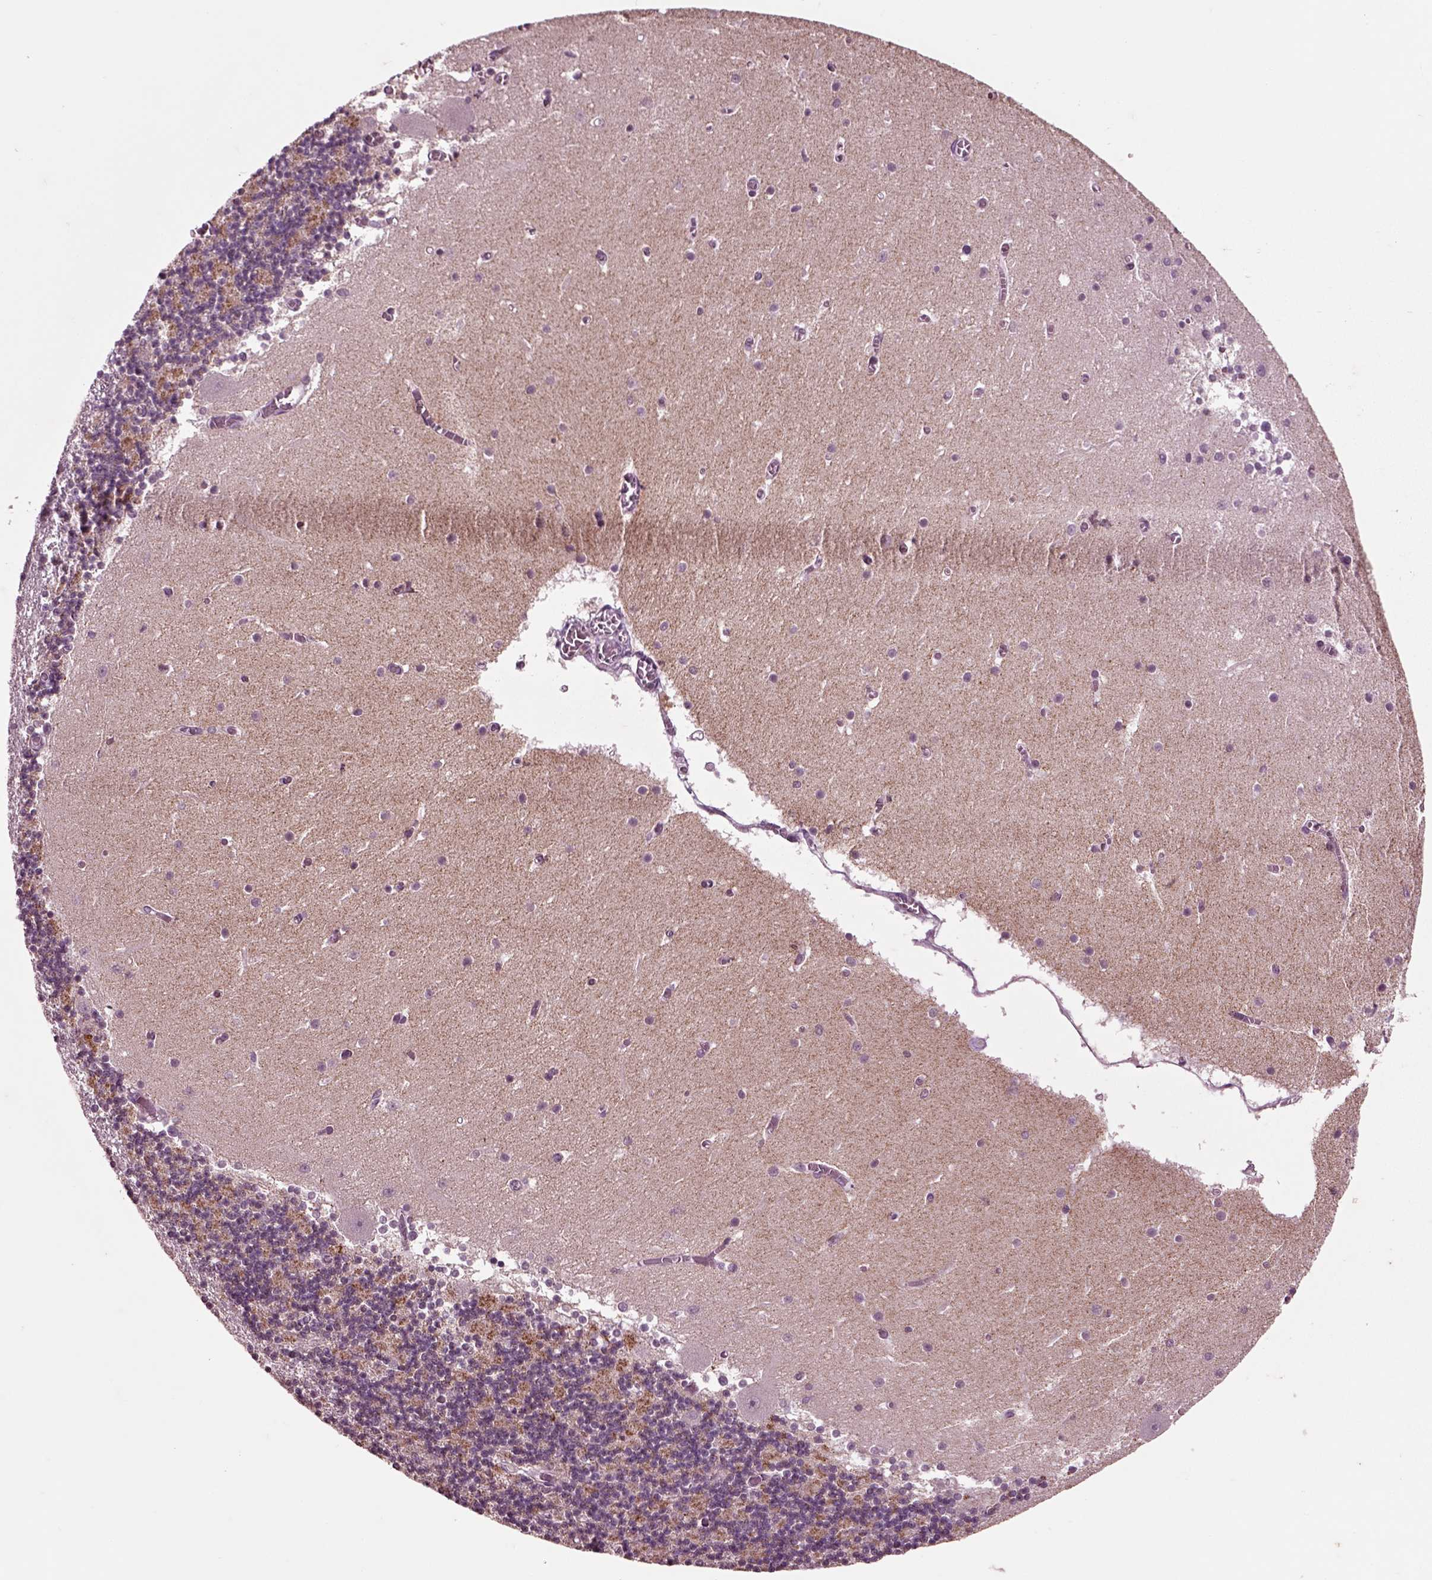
{"staining": {"intensity": "negative", "quantity": "none", "location": "none"}, "tissue": "cerebellum", "cell_type": "Cells in granular layer", "image_type": "normal", "snomed": [{"axis": "morphology", "description": "Normal tissue, NOS"}, {"axis": "topography", "description": "Cerebellum"}], "caption": "This is an IHC image of unremarkable cerebellum. There is no positivity in cells in granular layer.", "gene": "CHGB", "patient": {"sex": "female", "age": 28}}